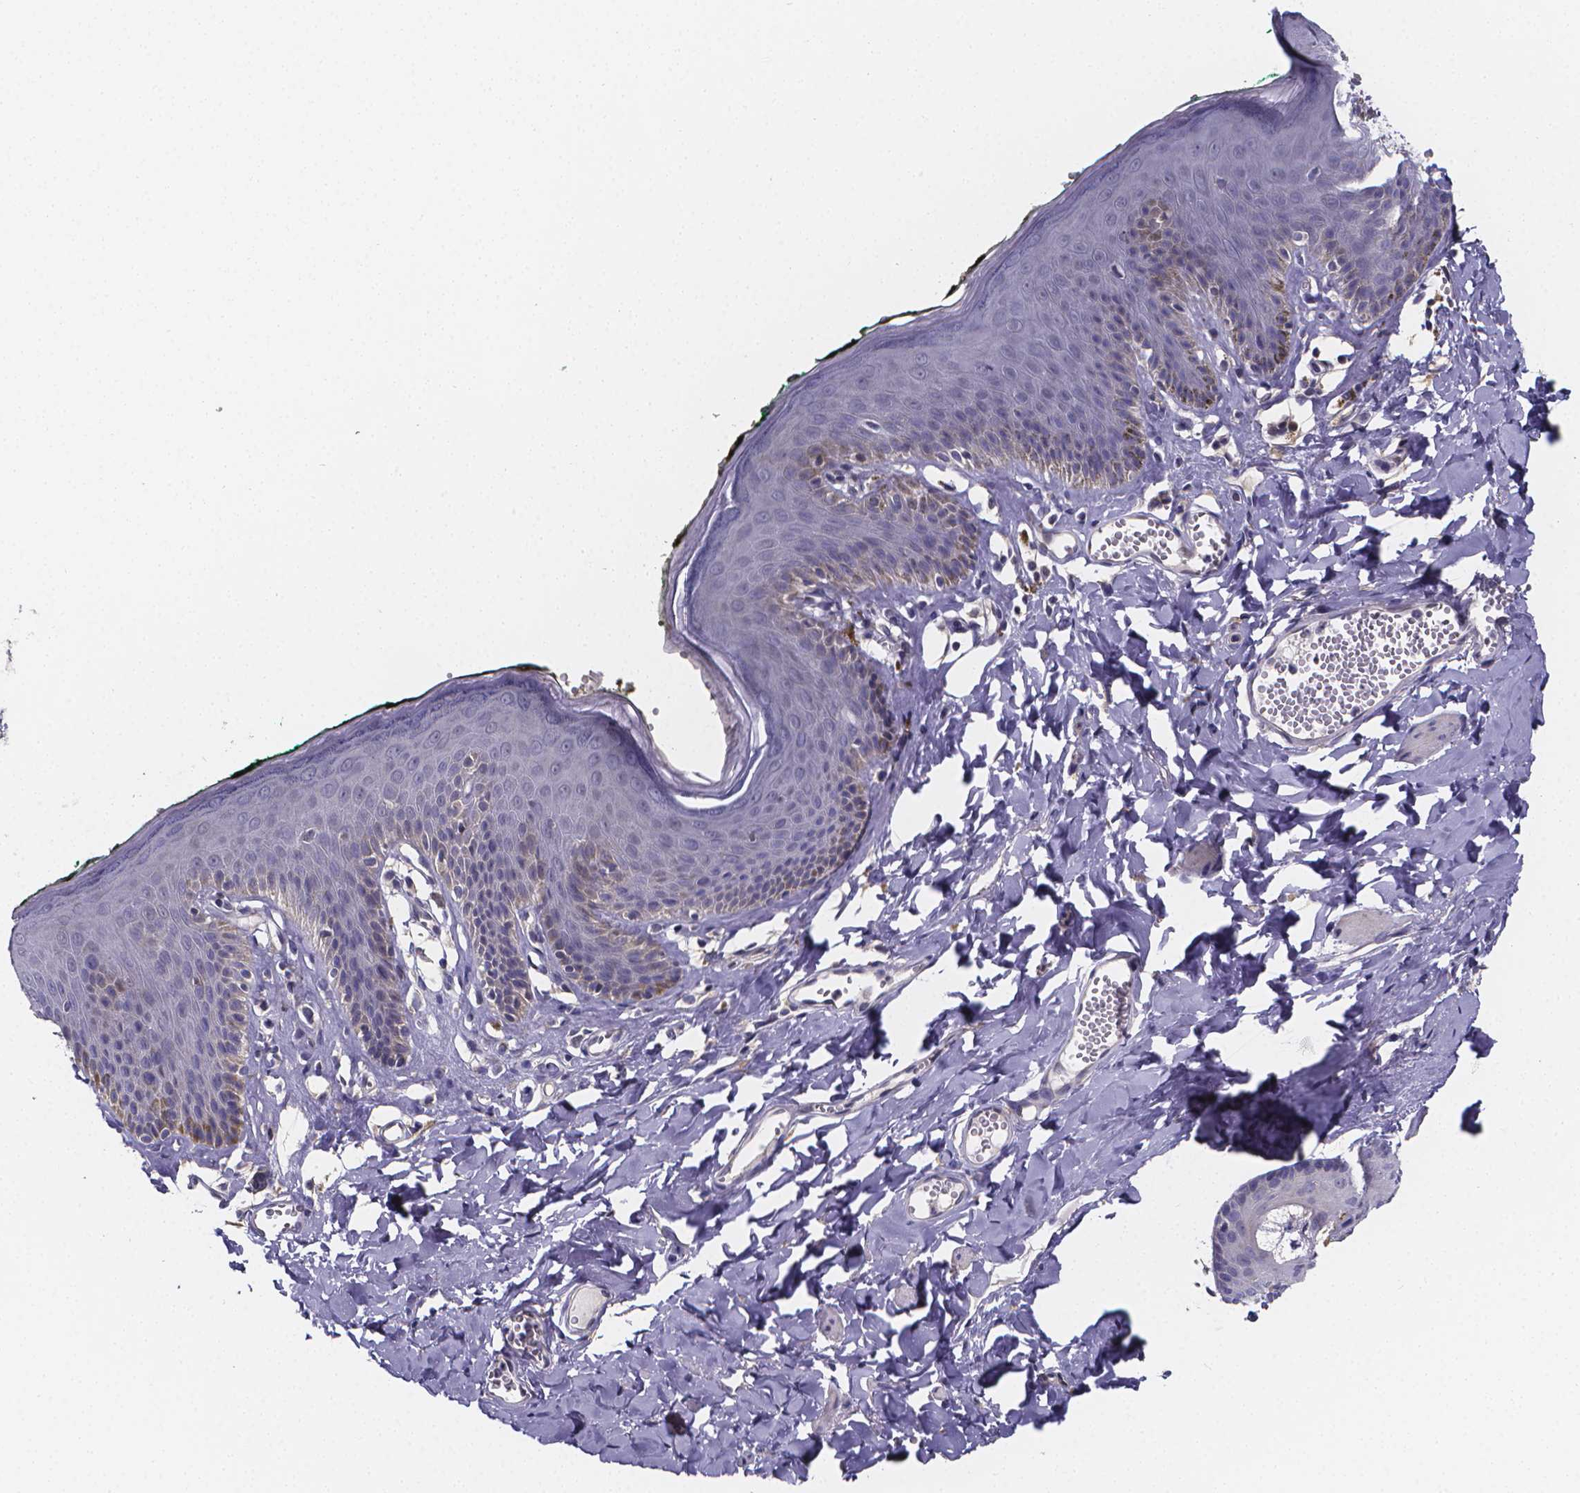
{"staining": {"intensity": "negative", "quantity": "none", "location": "none"}, "tissue": "skin", "cell_type": "Epidermal cells", "image_type": "normal", "snomed": [{"axis": "morphology", "description": "Normal tissue, NOS"}, {"axis": "topography", "description": "Vulva"}, {"axis": "topography", "description": "Peripheral nerve tissue"}], "caption": "Epidermal cells show no significant staining in normal skin.", "gene": "PAH", "patient": {"sex": "female", "age": 66}}